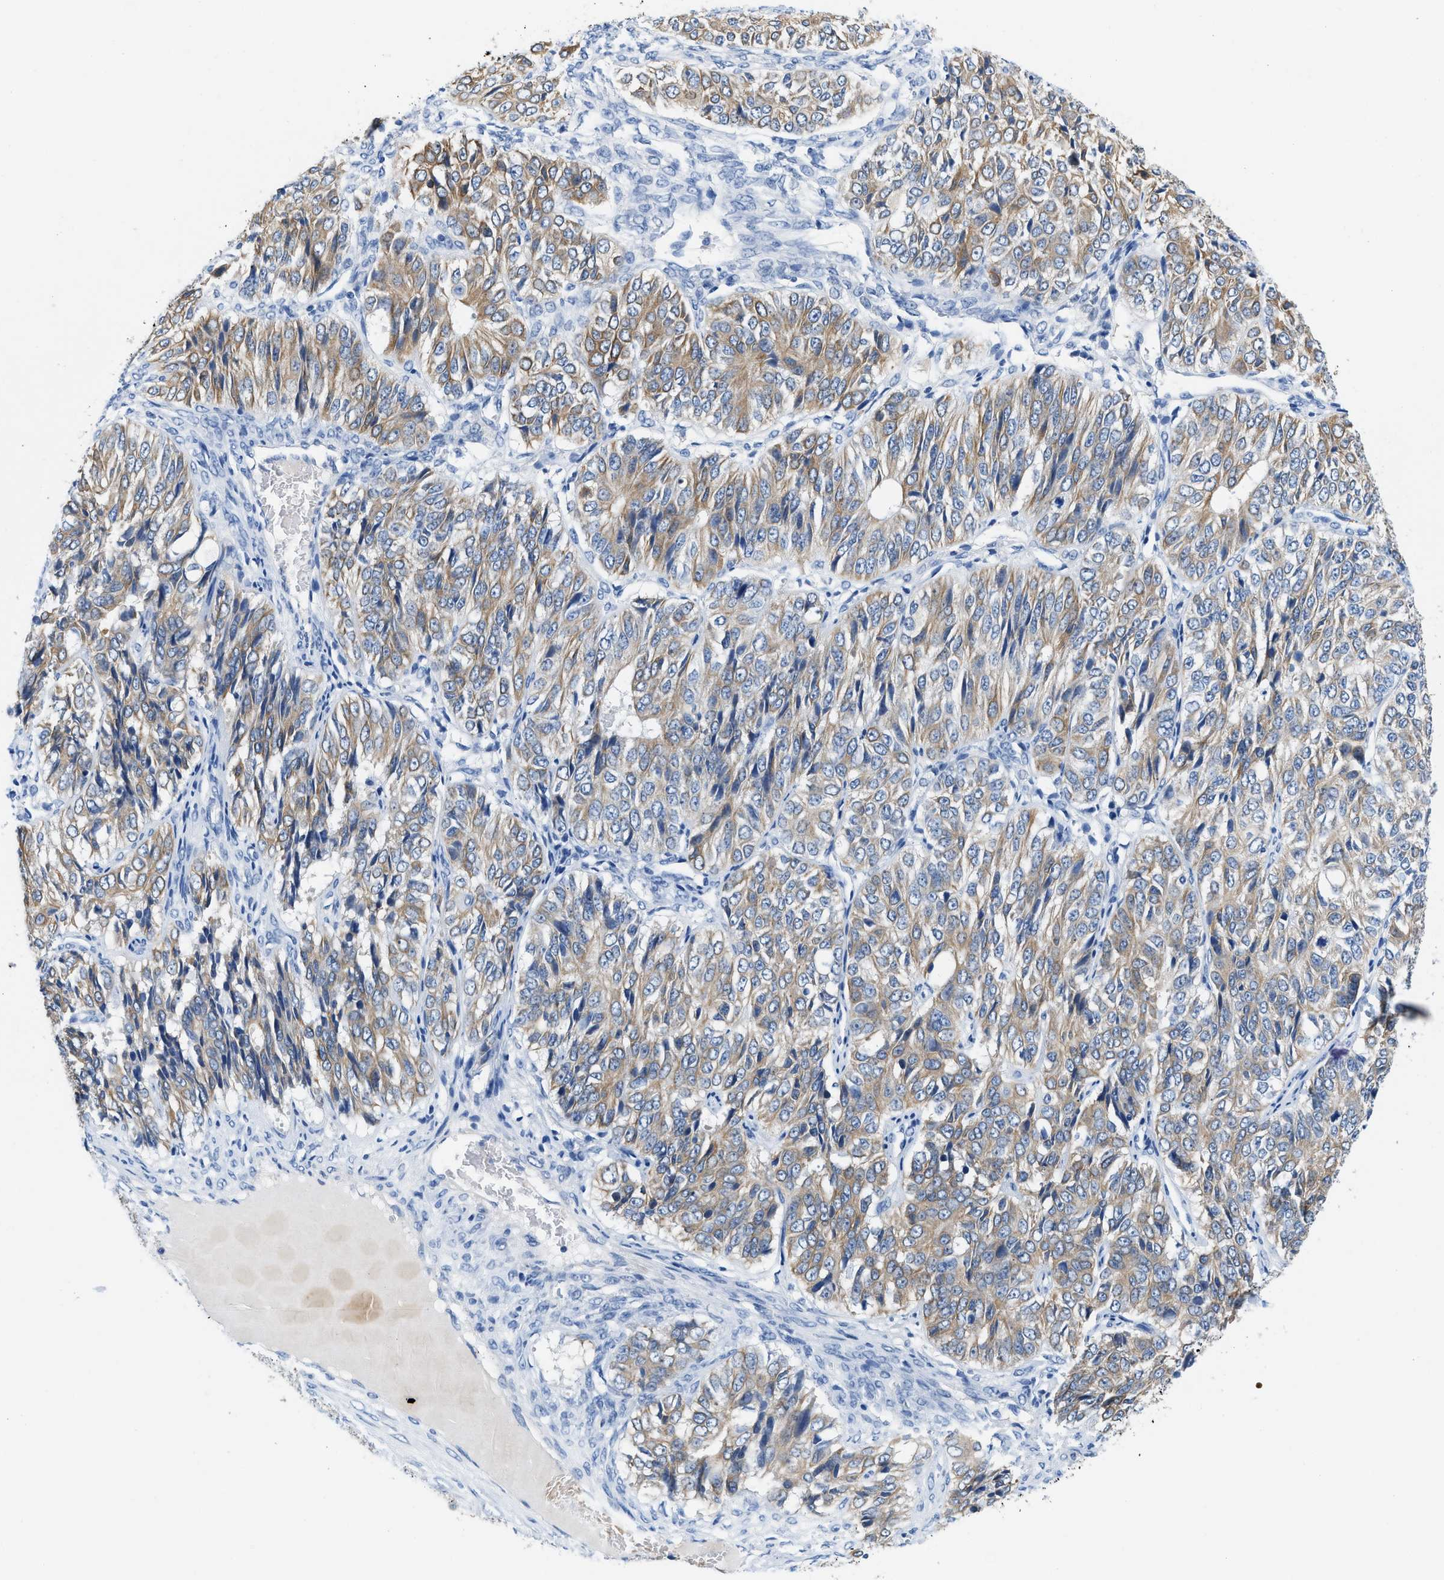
{"staining": {"intensity": "moderate", "quantity": ">75%", "location": "cytoplasmic/membranous"}, "tissue": "ovarian cancer", "cell_type": "Tumor cells", "image_type": "cancer", "snomed": [{"axis": "morphology", "description": "Carcinoma, endometroid"}, {"axis": "topography", "description": "Ovary"}], "caption": "Immunohistochemical staining of human ovarian endometroid carcinoma reveals medium levels of moderate cytoplasmic/membranous protein staining in about >75% of tumor cells.", "gene": "BPGM", "patient": {"sex": "female", "age": 51}}